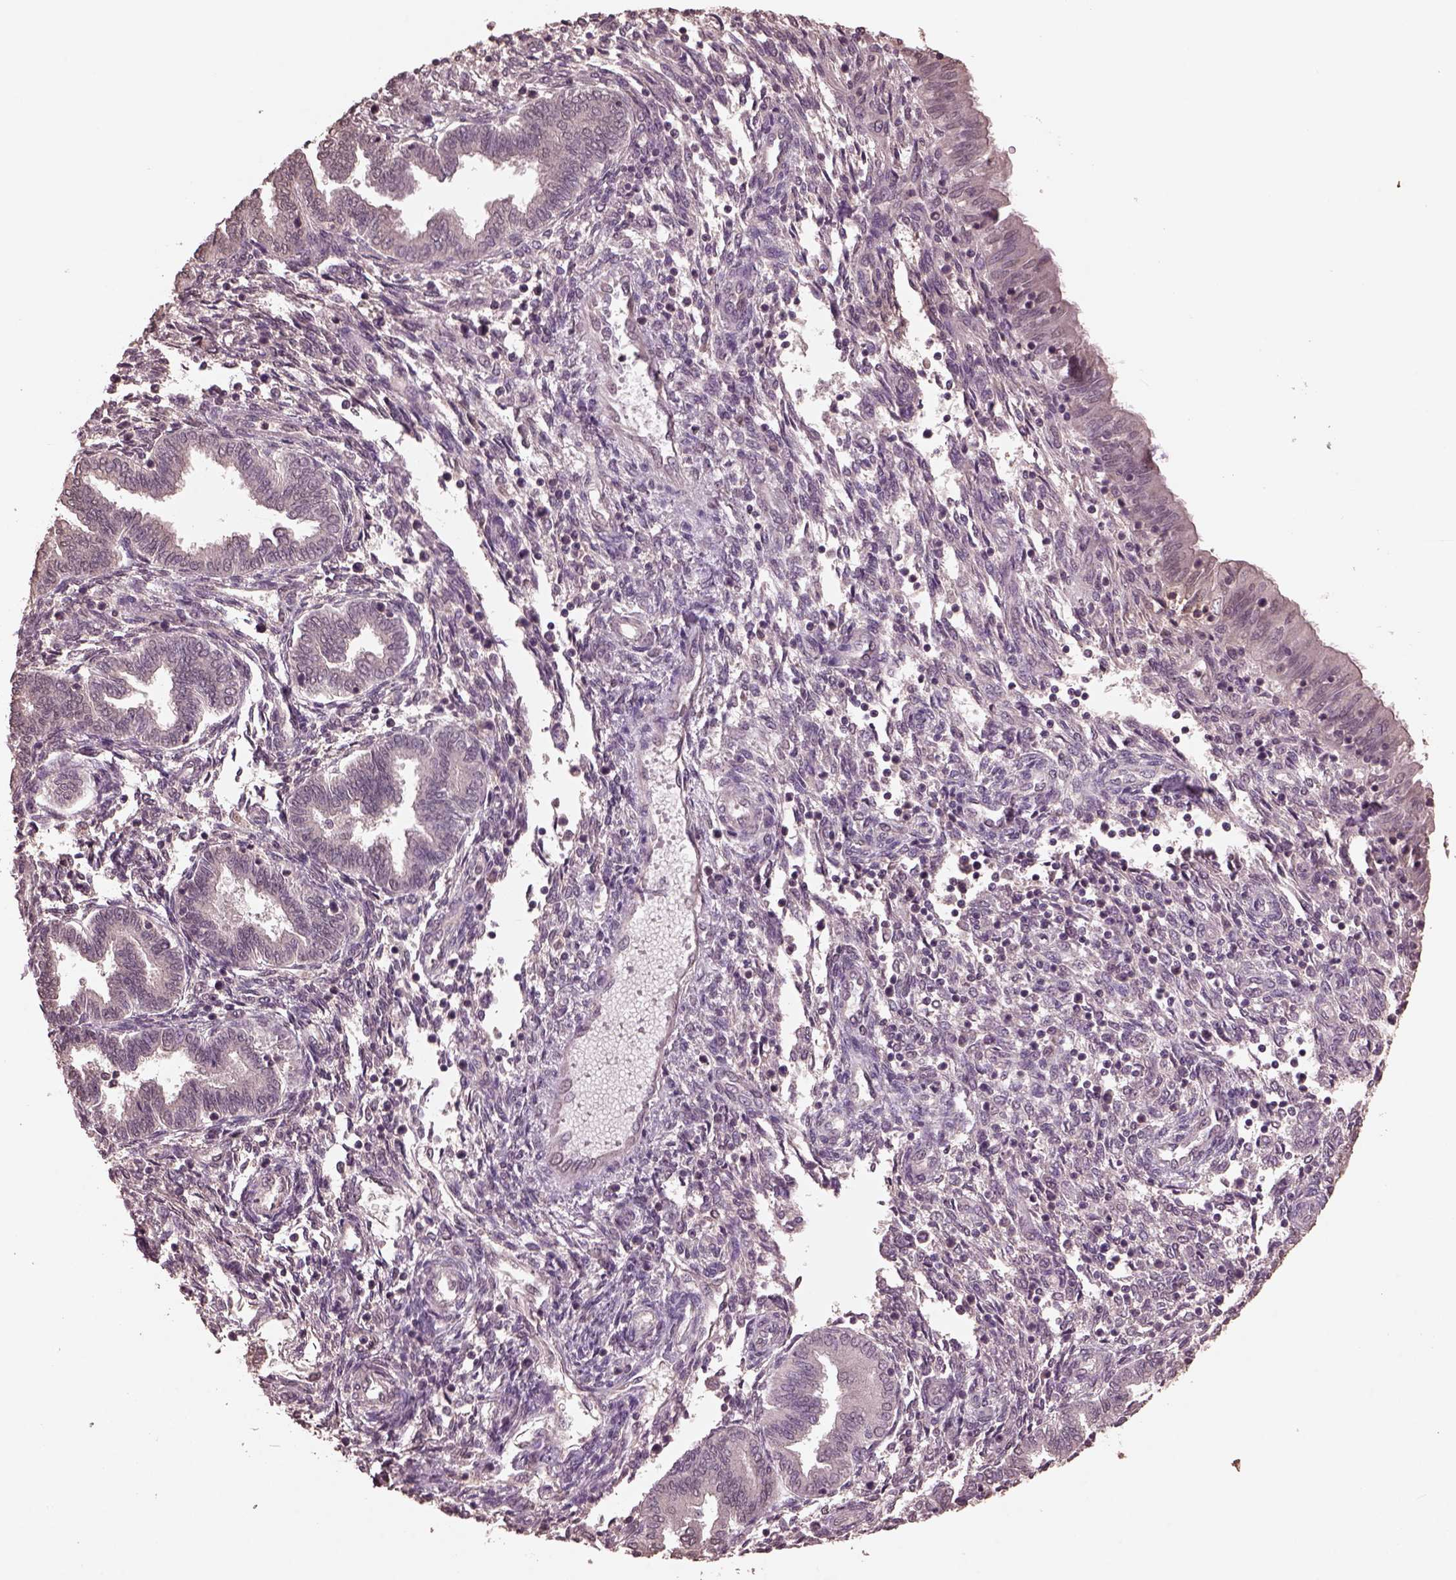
{"staining": {"intensity": "negative", "quantity": "none", "location": "none"}, "tissue": "endometrium", "cell_type": "Cells in endometrial stroma", "image_type": "normal", "snomed": [{"axis": "morphology", "description": "Normal tissue, NOS"}, {"axis": "topography", "description": "Endometrium"}], "caption": "There is no significant expression in cells in endometrial stroma of endometrium. Nuclei are stained in blue.", "gene": "CPT1C", "patient": {"sex": "female", "age": 42}}